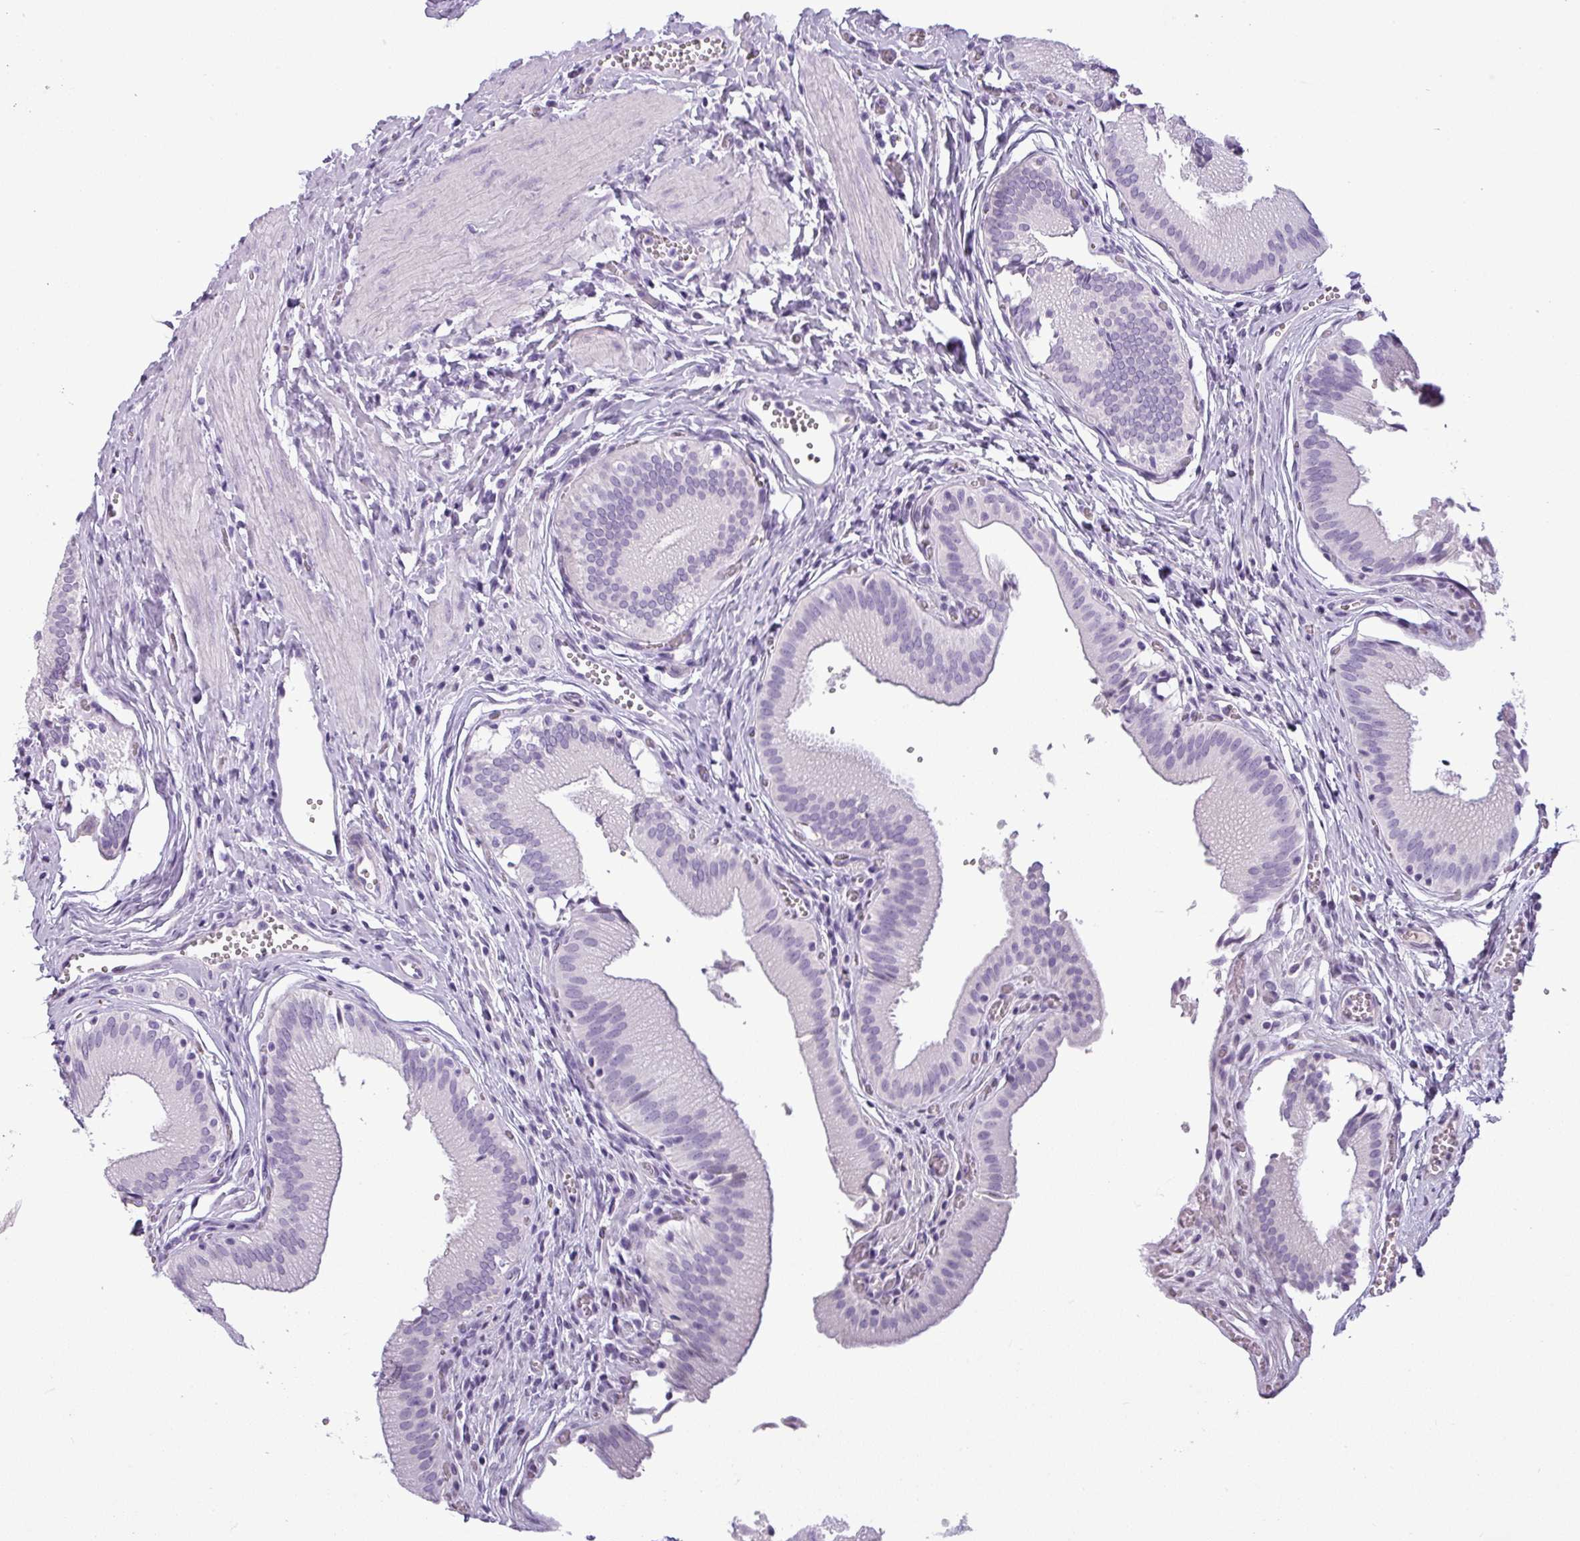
{"staining": {"intensity": "negative", "quantity": "none", "location": "none"}, "tissue": "gallbladder", "cell_type": "Glandular cells", "image_type": "normal", "snomed": [{"axis": "morphology", "description": "Normal tissue, NOS"}, {"axis": "topography", "description": "Gallbladder"}, {"axis": "topography", "description": "Peripheral nerve tissue"}], "caption": "The IHC image has no significant expression in glandular cells of gallbladder. (Stains: DAB (3,3'-diaminobenzidine) IHC with hematoxylin counter stain, Microscopy: brightfield microscopy at high magnification).", "gene": "CDH16", "patient": {"sex": "male", "age": 17}}